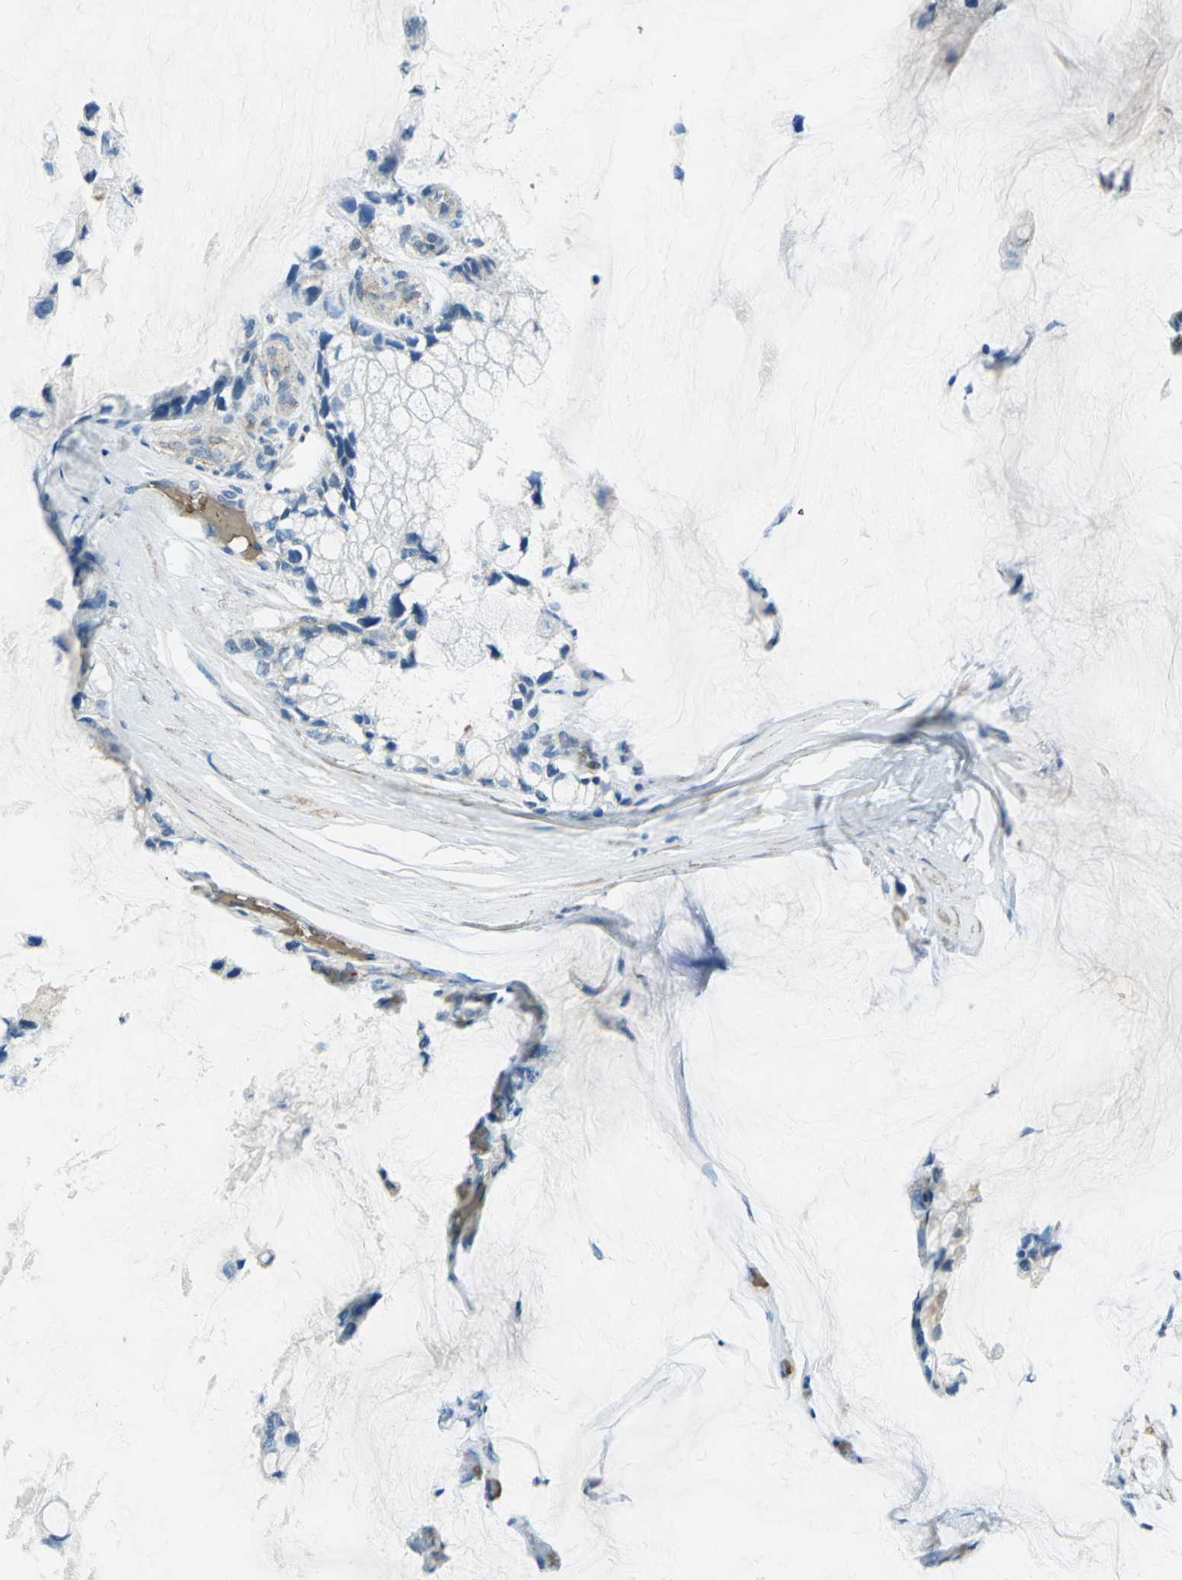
{"staining": {"intensity": "negative", "quantity": "none", "location": "none"}, "tissue": "ovarian cancer", "cell_type": "Tumor cells", "image_type": "cancer", "snomed": [{"axis": "morphology", "description": "Cystadenocarcinoma, mucinous, NOS"}, {"axis": "topography", "description": "Ovary"}], "caption": "High magnification brightfield microscopy of mucinous cystadenocarcinoma (ovarian) stained with DAB (brown) and counterstained with hematoxylin (blue): tumor cells show no significant staining.", "gene": "TRAPPC2", "patient": {"sex": "female", "age": 39}}